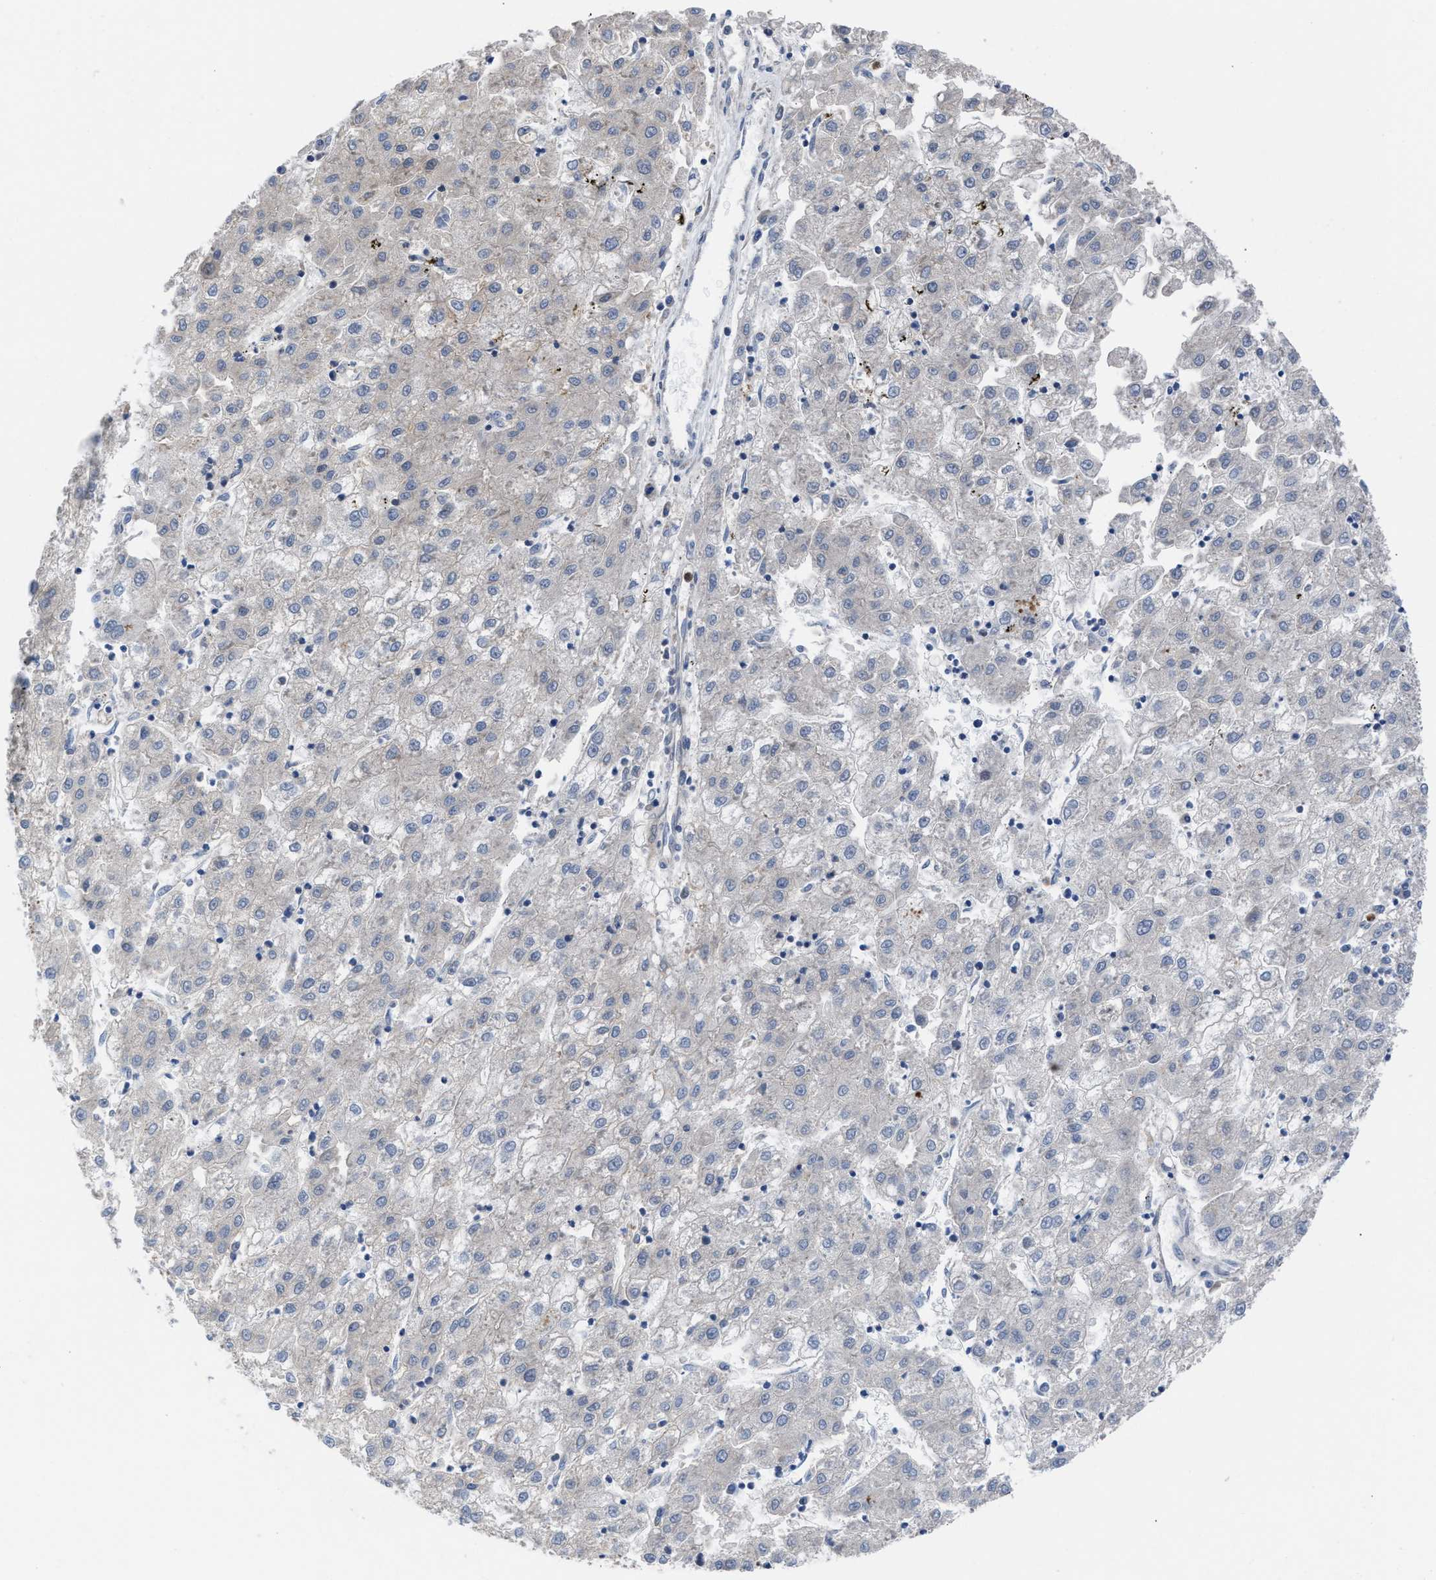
{"staining": {"intensity": "negative", "quantity": "none", "location": "none"}, "tissue": "liver cancer", "cell_type": "Tumor cells", "image_type": "cancer", "snomed": [{"axis": "morphology", "description": "Carcinoma, Hepatocellular, NOS"}, {"axis": "topography", "description": "Liver"}], "caption": "This is an immunohistochemistry photomicrograph of liver cancer. There is no positivity in tumor cells.", "gene": "TP53BP2", "patient": {"sex": "male", "age": 72}}